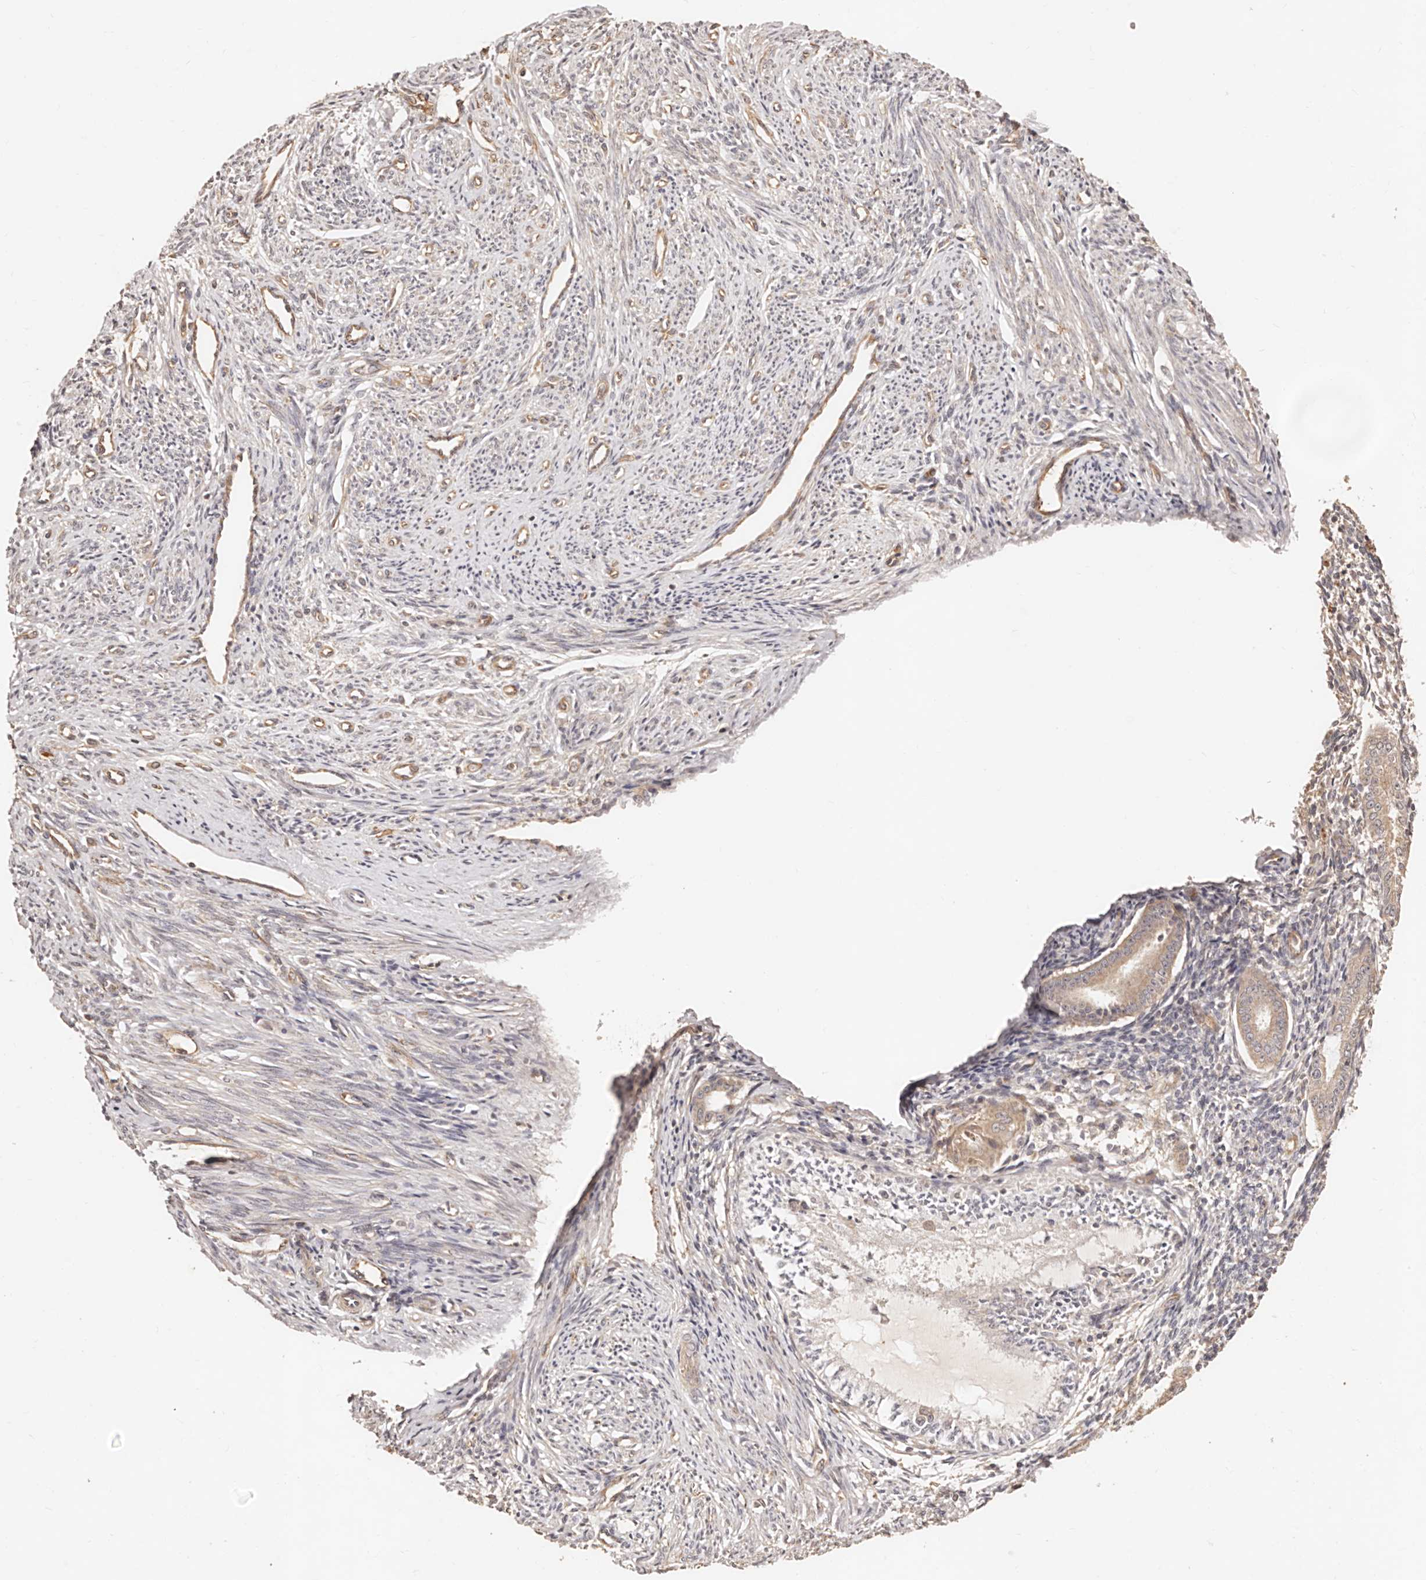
{"staining": {"intensity": "weak", "quantity": ">75%", "location": "cytoplasmic/membranous"}, "tissue": "endometrium", "cell_type": "Cells in endometrial stroma", "image_type": "normal", "snomed": [{"axis": "morphology", "description": "Normal tissue, NOS"}, {"axis": "topography", "description": "Endometrium"}], "caption": "Immunohistochemistry (DAB) staining of unremarkable endometrium shows weak cytoplasmic/membranous protein positivity in about >75% of cells in endometrial stroma. The protein of interest is shown in brown color, while the nuclei are stained blue.", "gene": "CCL14", "patient": {"sex": "female", "age": 56}}